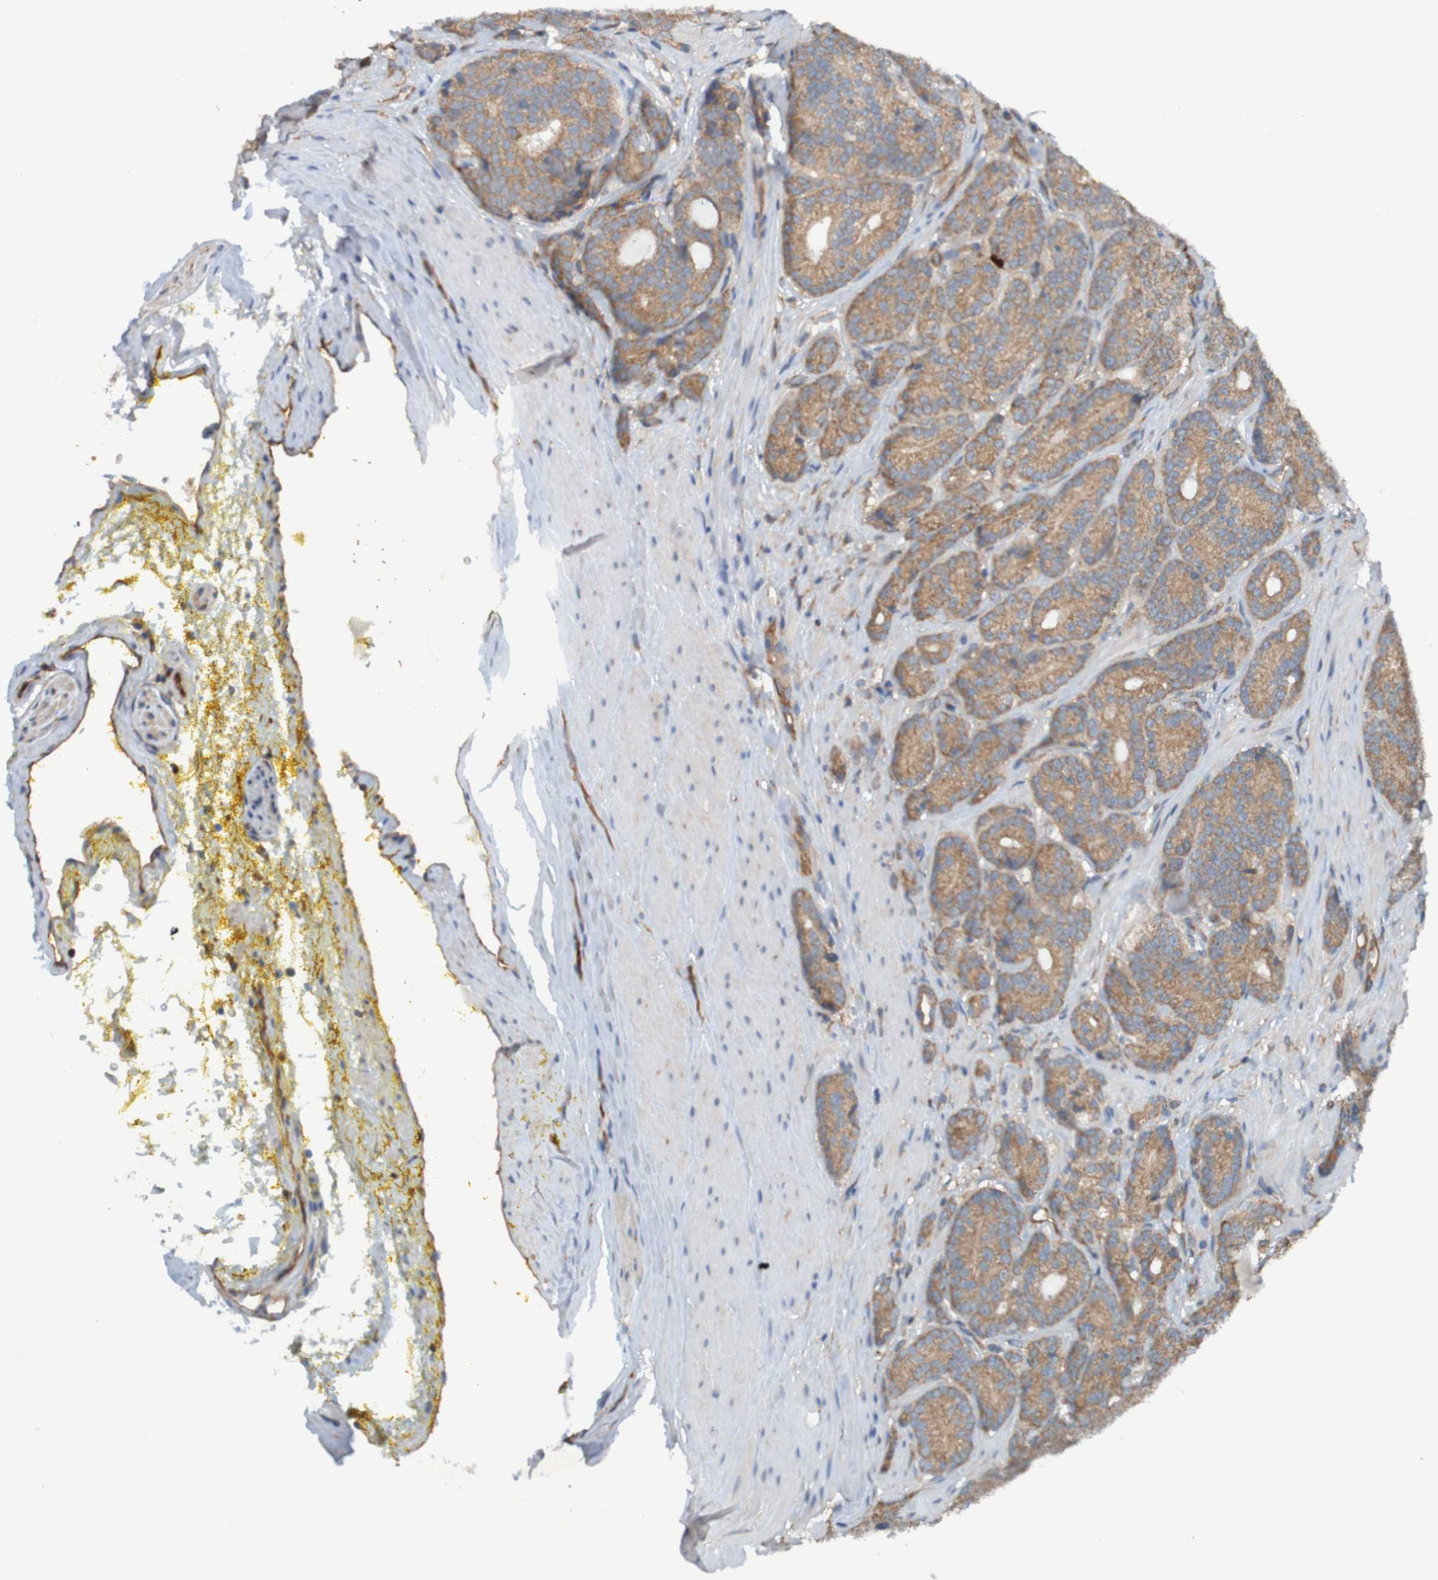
{"staining": {"intensity": "moderate", "quantity": ">75%", "location": "cytoplasmic/membranous"}, "tissue": "prostate cancer", "cell_type": "Tumor cells", "image_type": "cancer", "snomed": [{"axis": "morphology", "description": "Adenocarcinoma, High grade"}, {"axis": "topography", "description": "Prostate"}], "caption": "Immunohistochemistry of prostate cancer demonstrates medium levels of moderate cytoplasmic/membranous staining in approximately >75% of tumor cells.", "gene": "DNAJC4", "patient": {"sex": "male", "age": 61}}